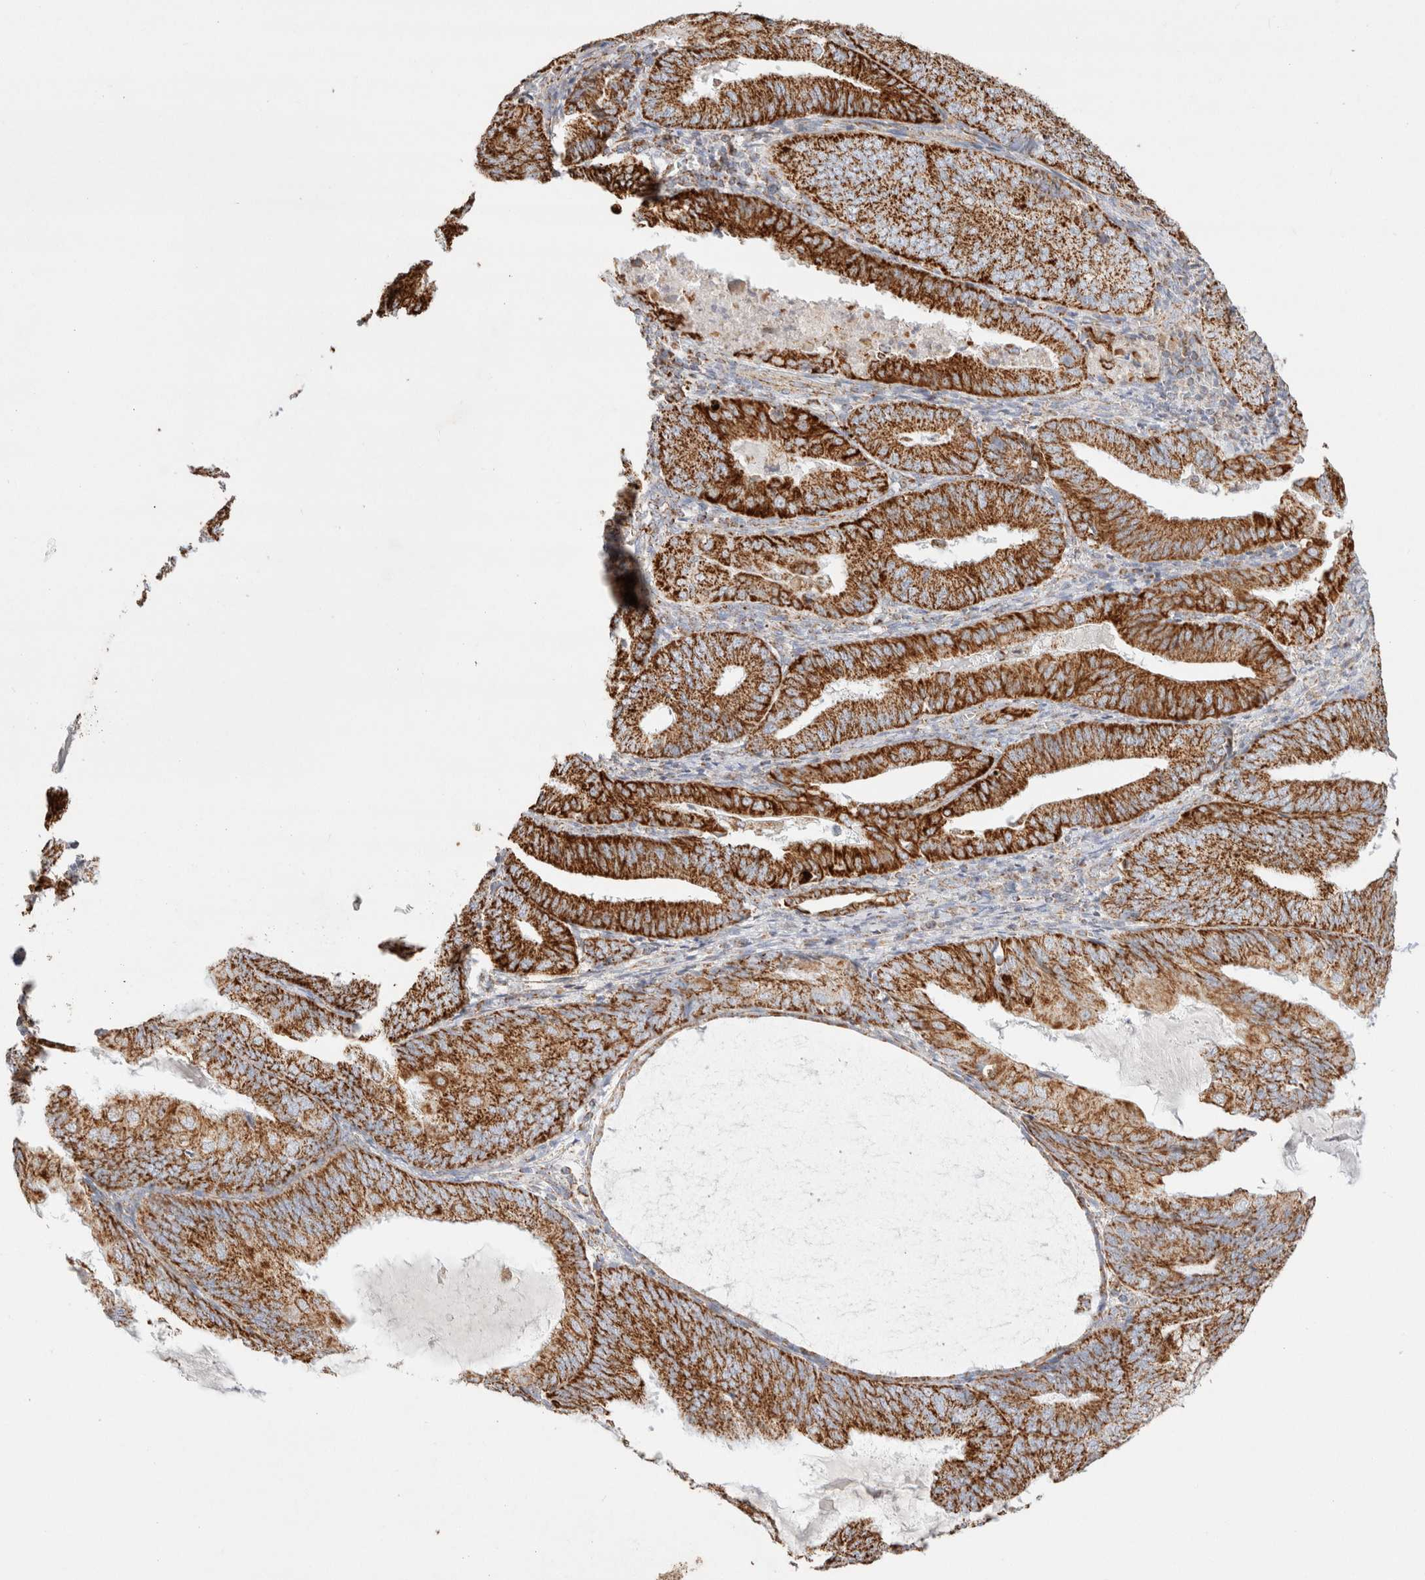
{"staining": {"intensity": "strong", "quantity": ">75%", "location": "cytoplasmic/membranous"}, "tissue": "endometrial cancer", "cell_type": "Tumor cells", "image_type": "cancer", "snomed": [{"axis": "morphology", "description": "Adenocarcinoma, NOS"}, {"axis": "topography", "description": "Endometrium"}], "caption": "Immunohistochemical staining of human endometrial cancer exhibits strong cytoplasmic/membranous protein staining in approximately >75% of tumor cells. (Brightfield microscopy of DAB IHC at high magnification).", "gene": "PHB2", "patient": {"sex": "female", "age": 81}}